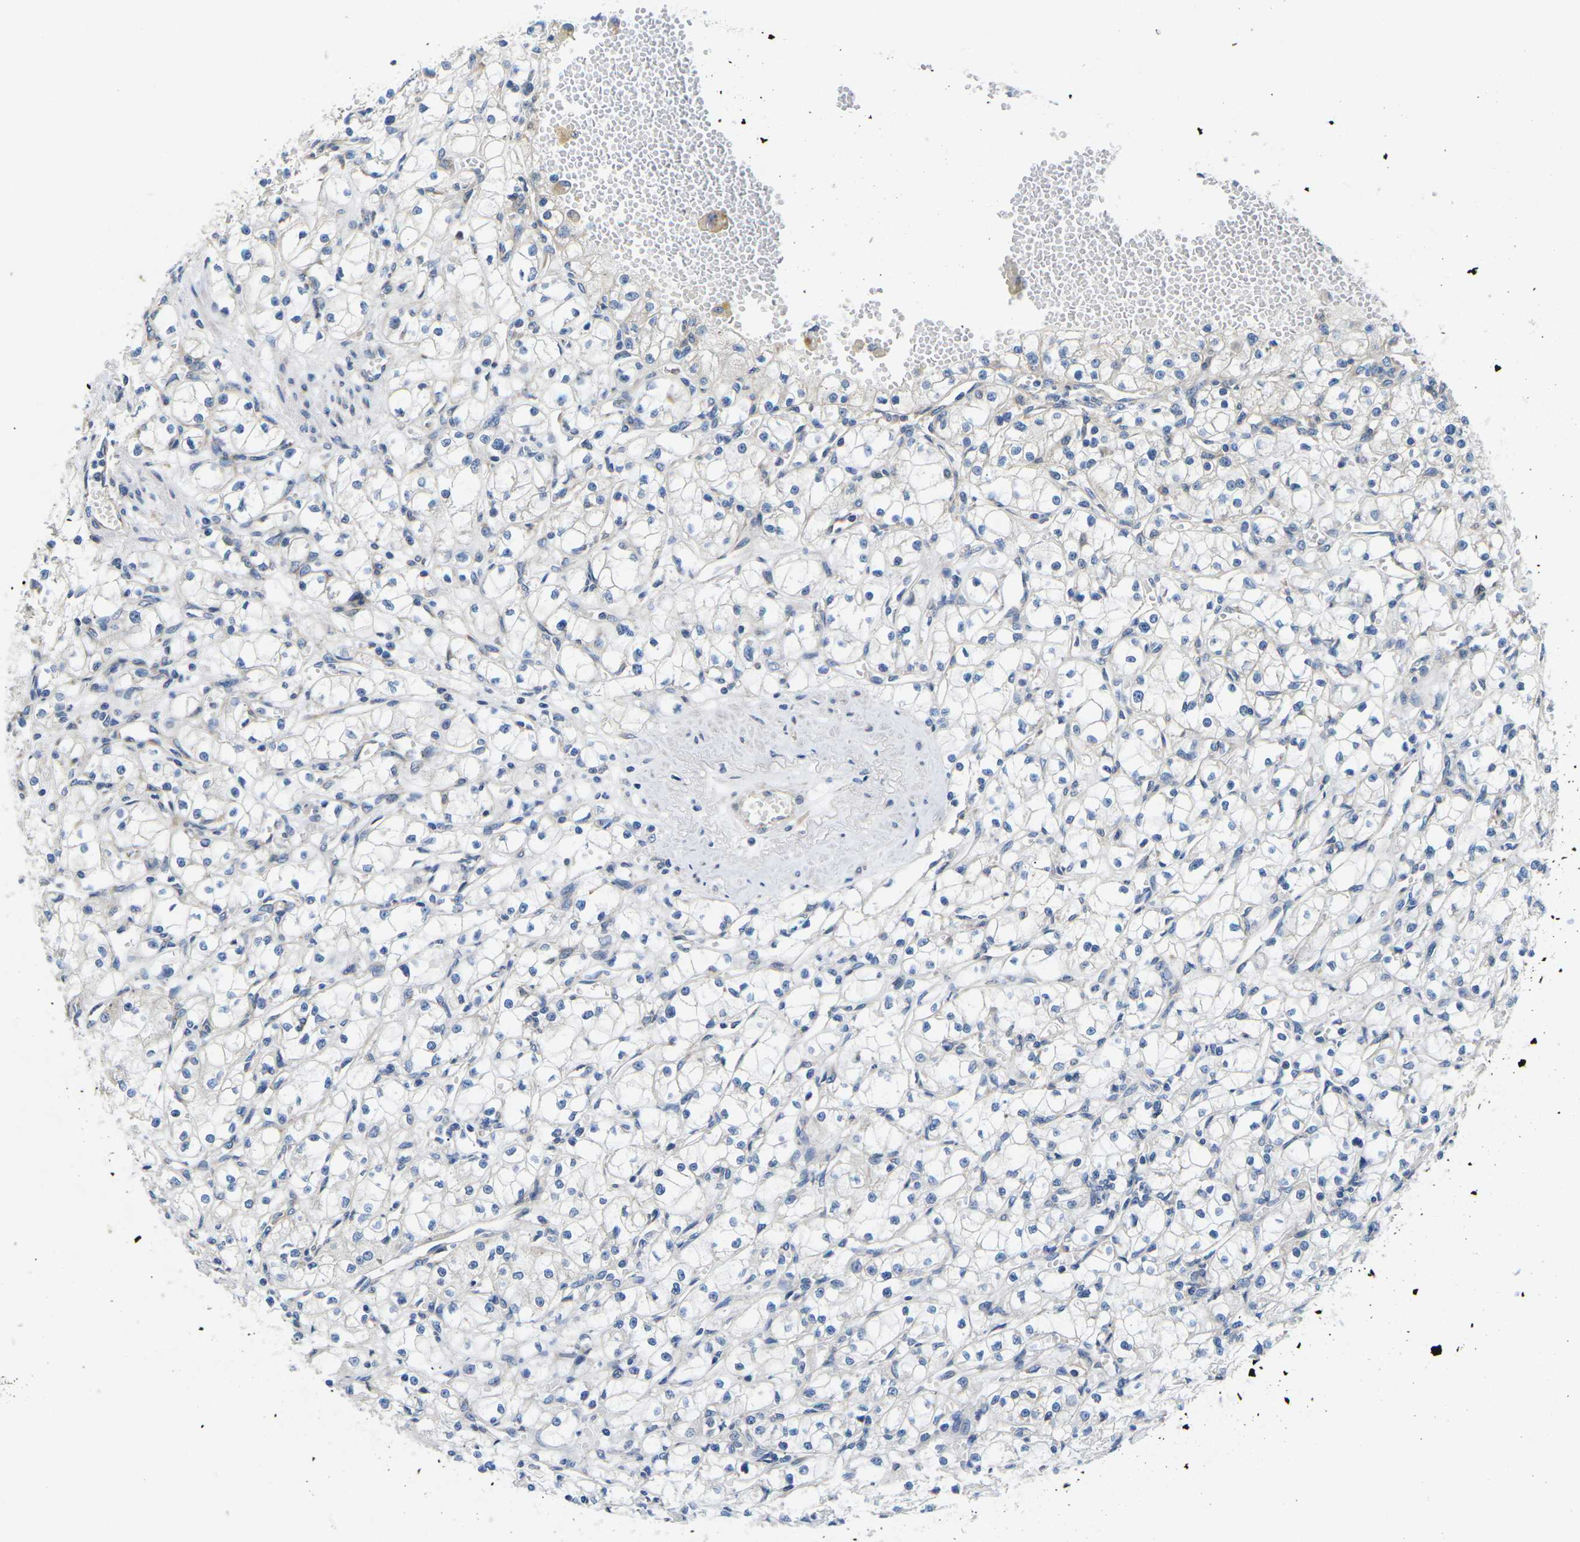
{"staining": {"intensity": "negative", "quantity": "none", "location": "none"}, "tissue": "renal cancer", "cell_type": "Tumor cells", "image_type": "cancer", "snomed": [{"axis": "morphology", "description": "Adenocarcinoma, NOS"}, {"axis": "topography", "description": "Kidney"}], "caption": "High magnification brightfield microscopy of renal cancer stained with DAB (brown) and counterstained with hematoxylin (blue): tumor cells show no significant staining.", "gene": "TMEFF2", "patient": {"sex": "male", "age": 56}}